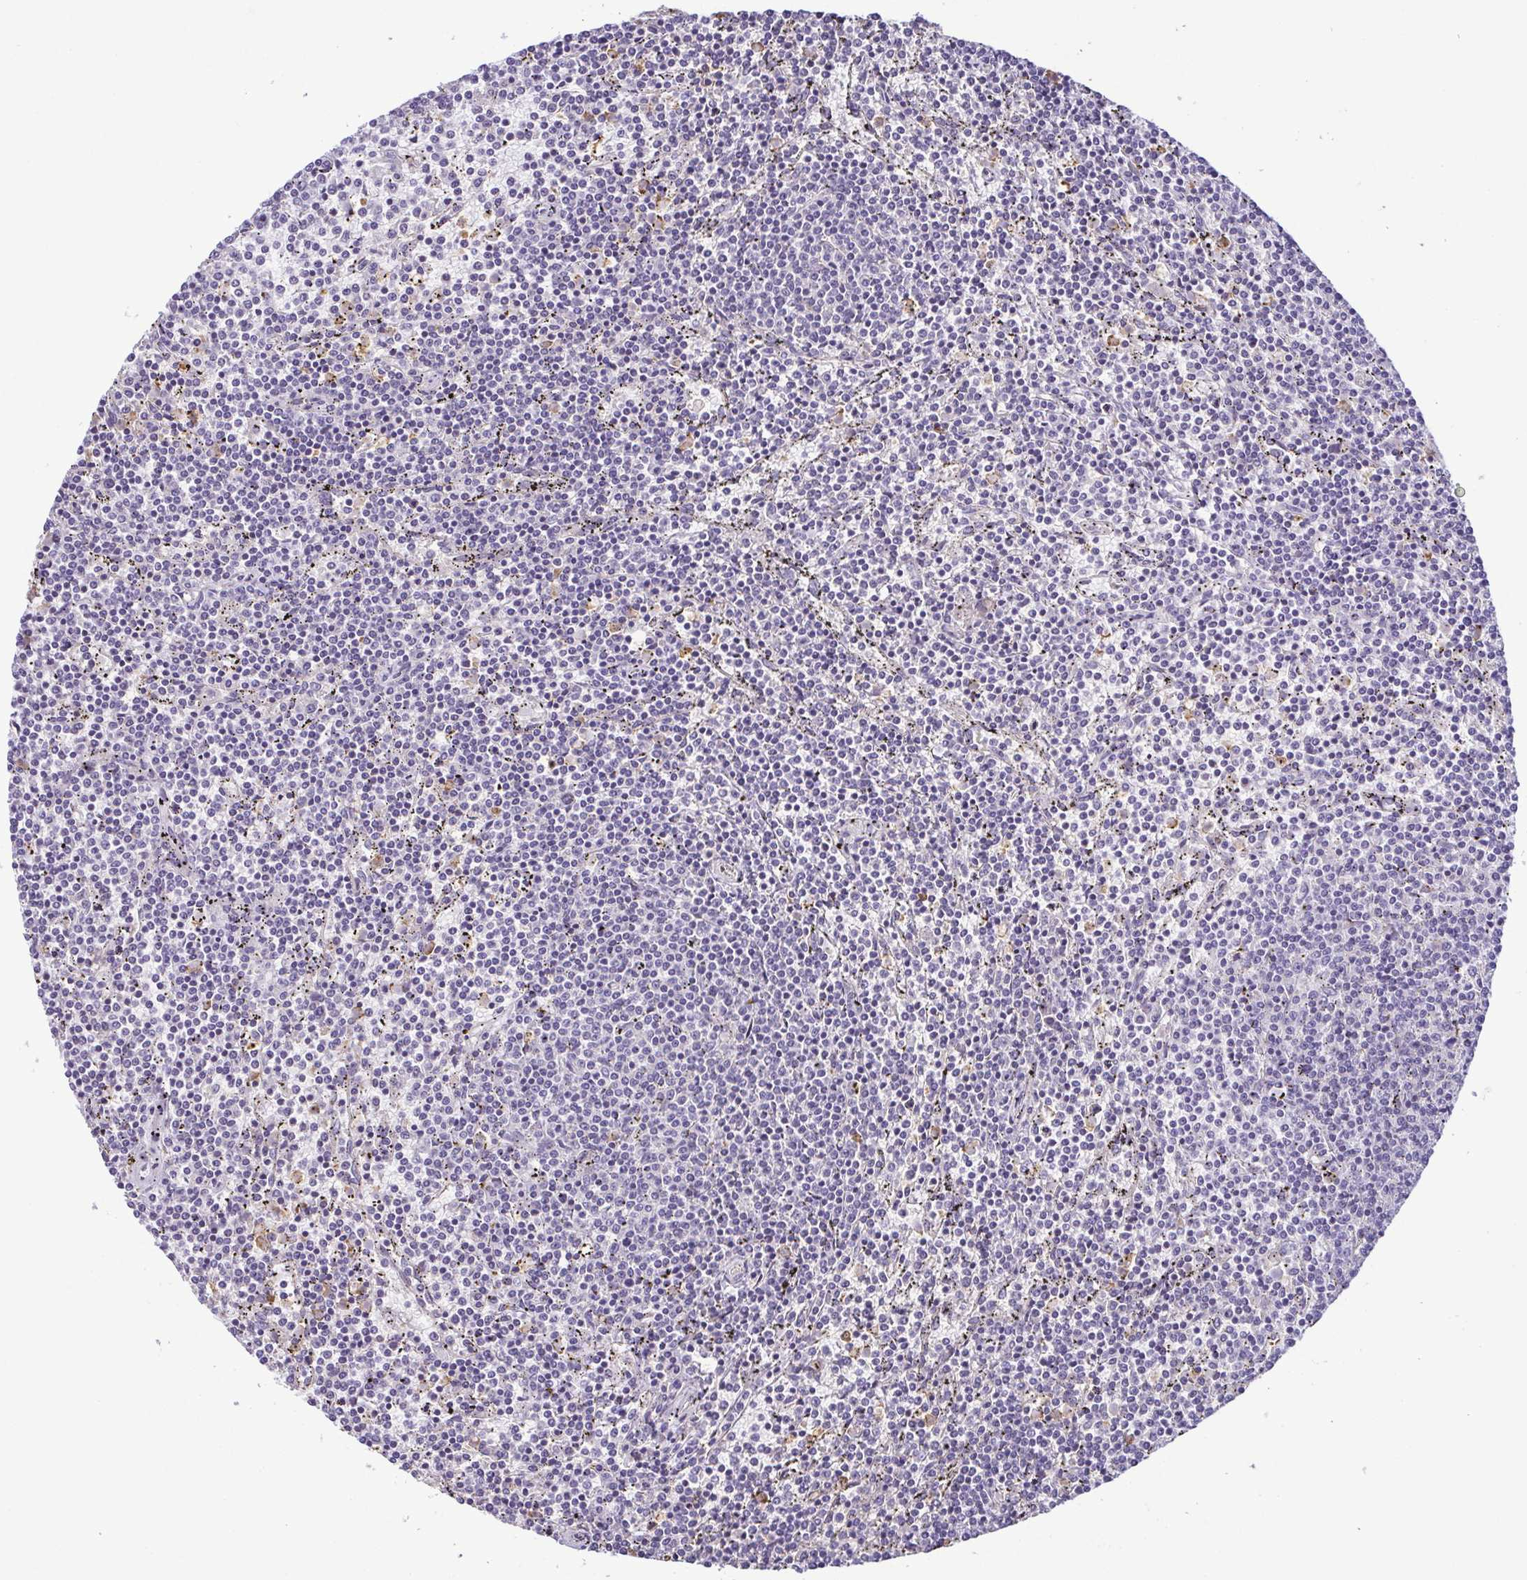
{"staining": {"intensity": "negative", "quantity": "none", "location": "none"}, "tissue": "lymphoma", "cell_type": "Tumor cells", "image_type": "cancer", "snomed": [{"axis": "morphology", "description": "Malignant lymphoma, non-Hodgkin's type, Low grade"}, {"axis": "topography", "description": "Spleen"}], "caption": "Protein analysis of lymphoma reveals no significant expression in tumor cells. Brightfield microscopy of IHC stained with DAB (3,3'-diaminobenzidine) (brown) and hematoxylin (blue), captured at high magnification.", "gene": "MYL10", "patient": {"sex": "female", "age": 50}}